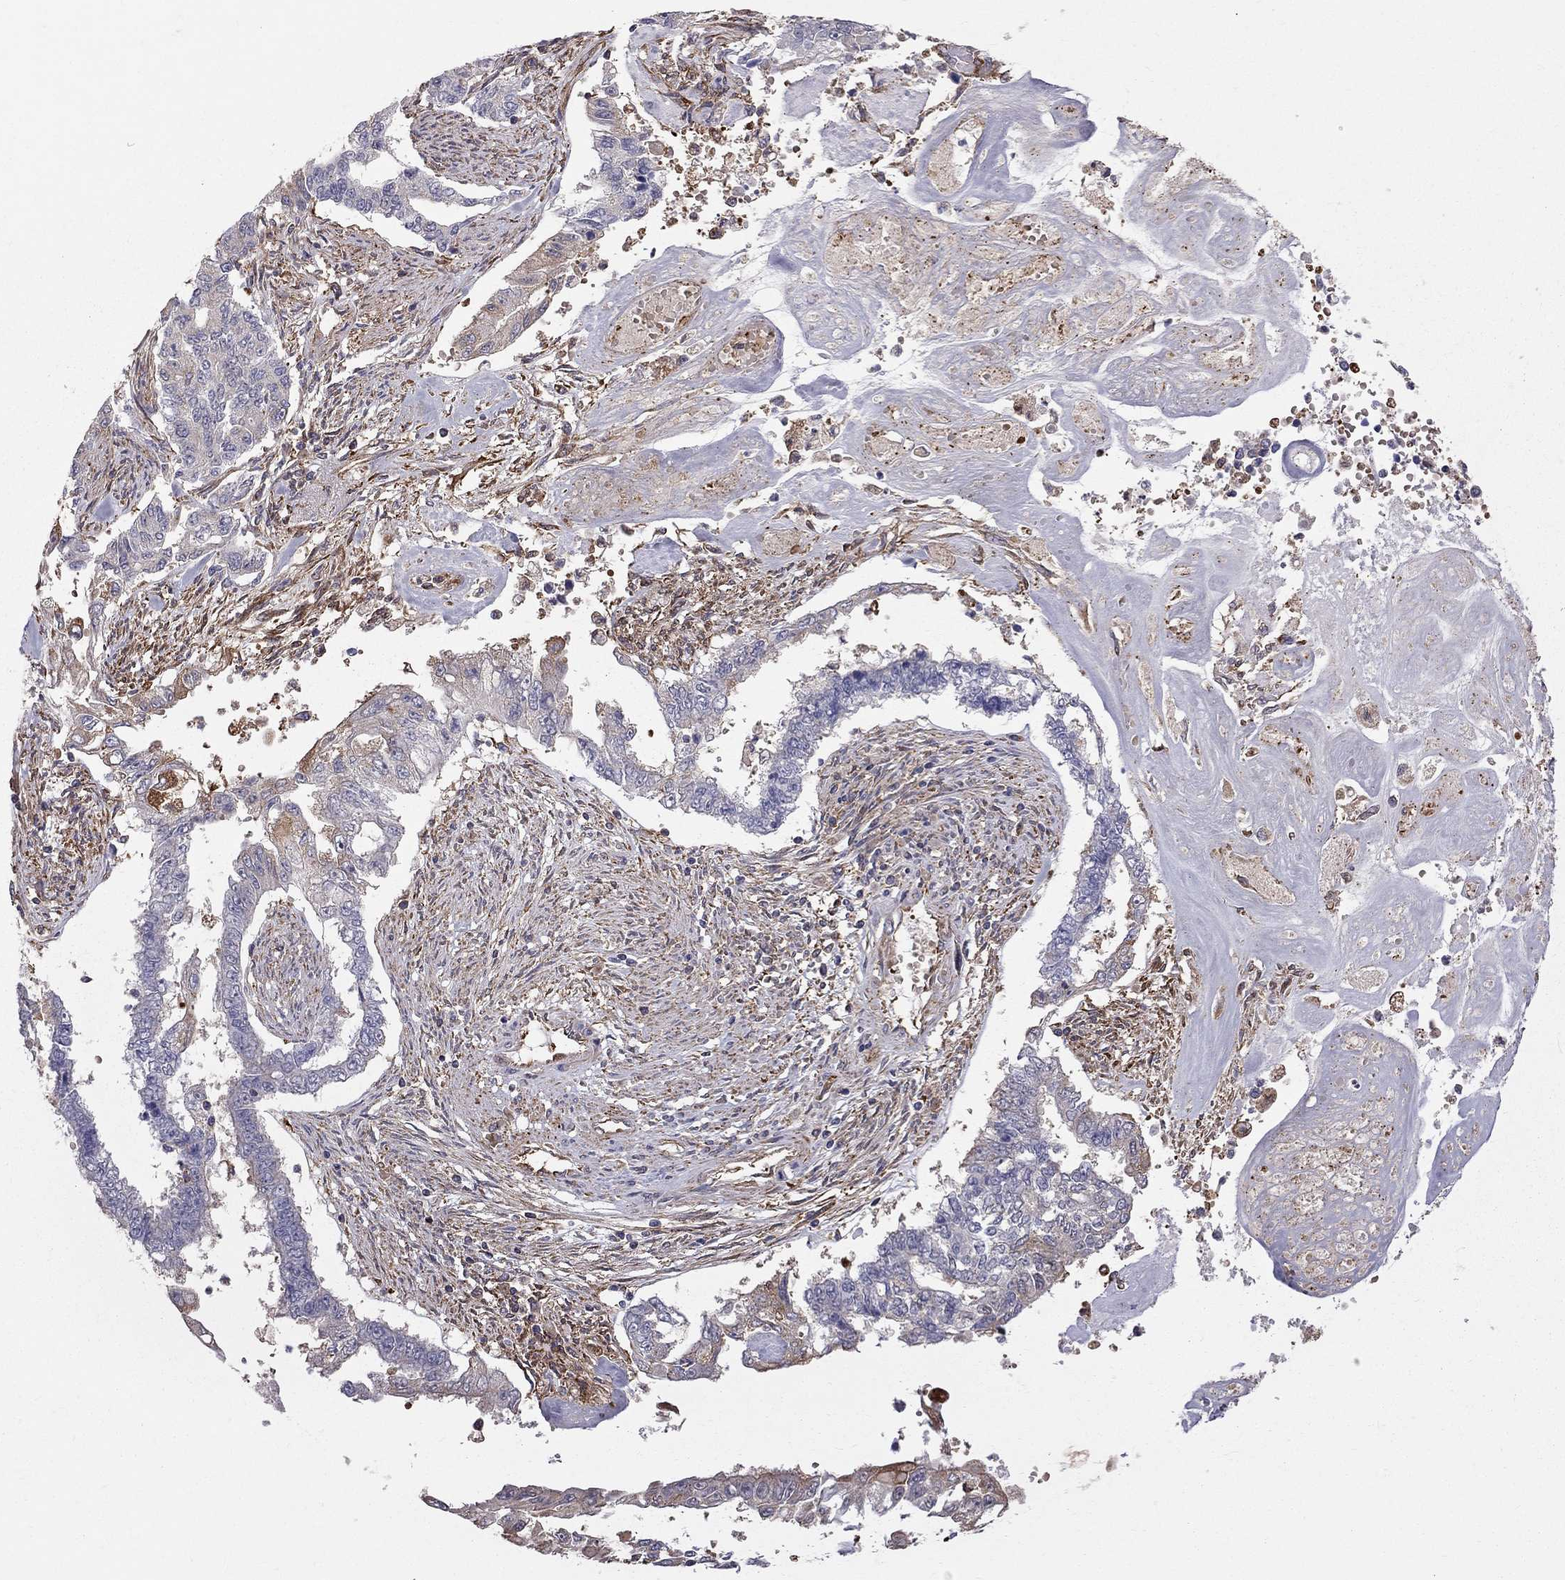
{"staining": {"intensity": "moderate", "quantity": "25%-75%", "location": "cytoplasmic/membranous"}, "tissue": "endometrial cancer", "cell_type": "Tumor cells", "image_type": "cancer", "snomed": [{"axis": "morphology", "description": "Adenocarcinoma, NOS"}, {"axis": "topography", "description": "Uterus"}], "caption": "IHC histopathology image of neoplastic tissue: adenocarcinoma (endometrial) stained using immunohistochemistry exhibits medium levels of moderate protein expression localized specifically in the cytoplasmic/membranous of tumor cells, appearing as a cytoplasmic/membranous brown color.", "gene": "EIF4E3", "patient": {"sex": "female", "age": 59}}